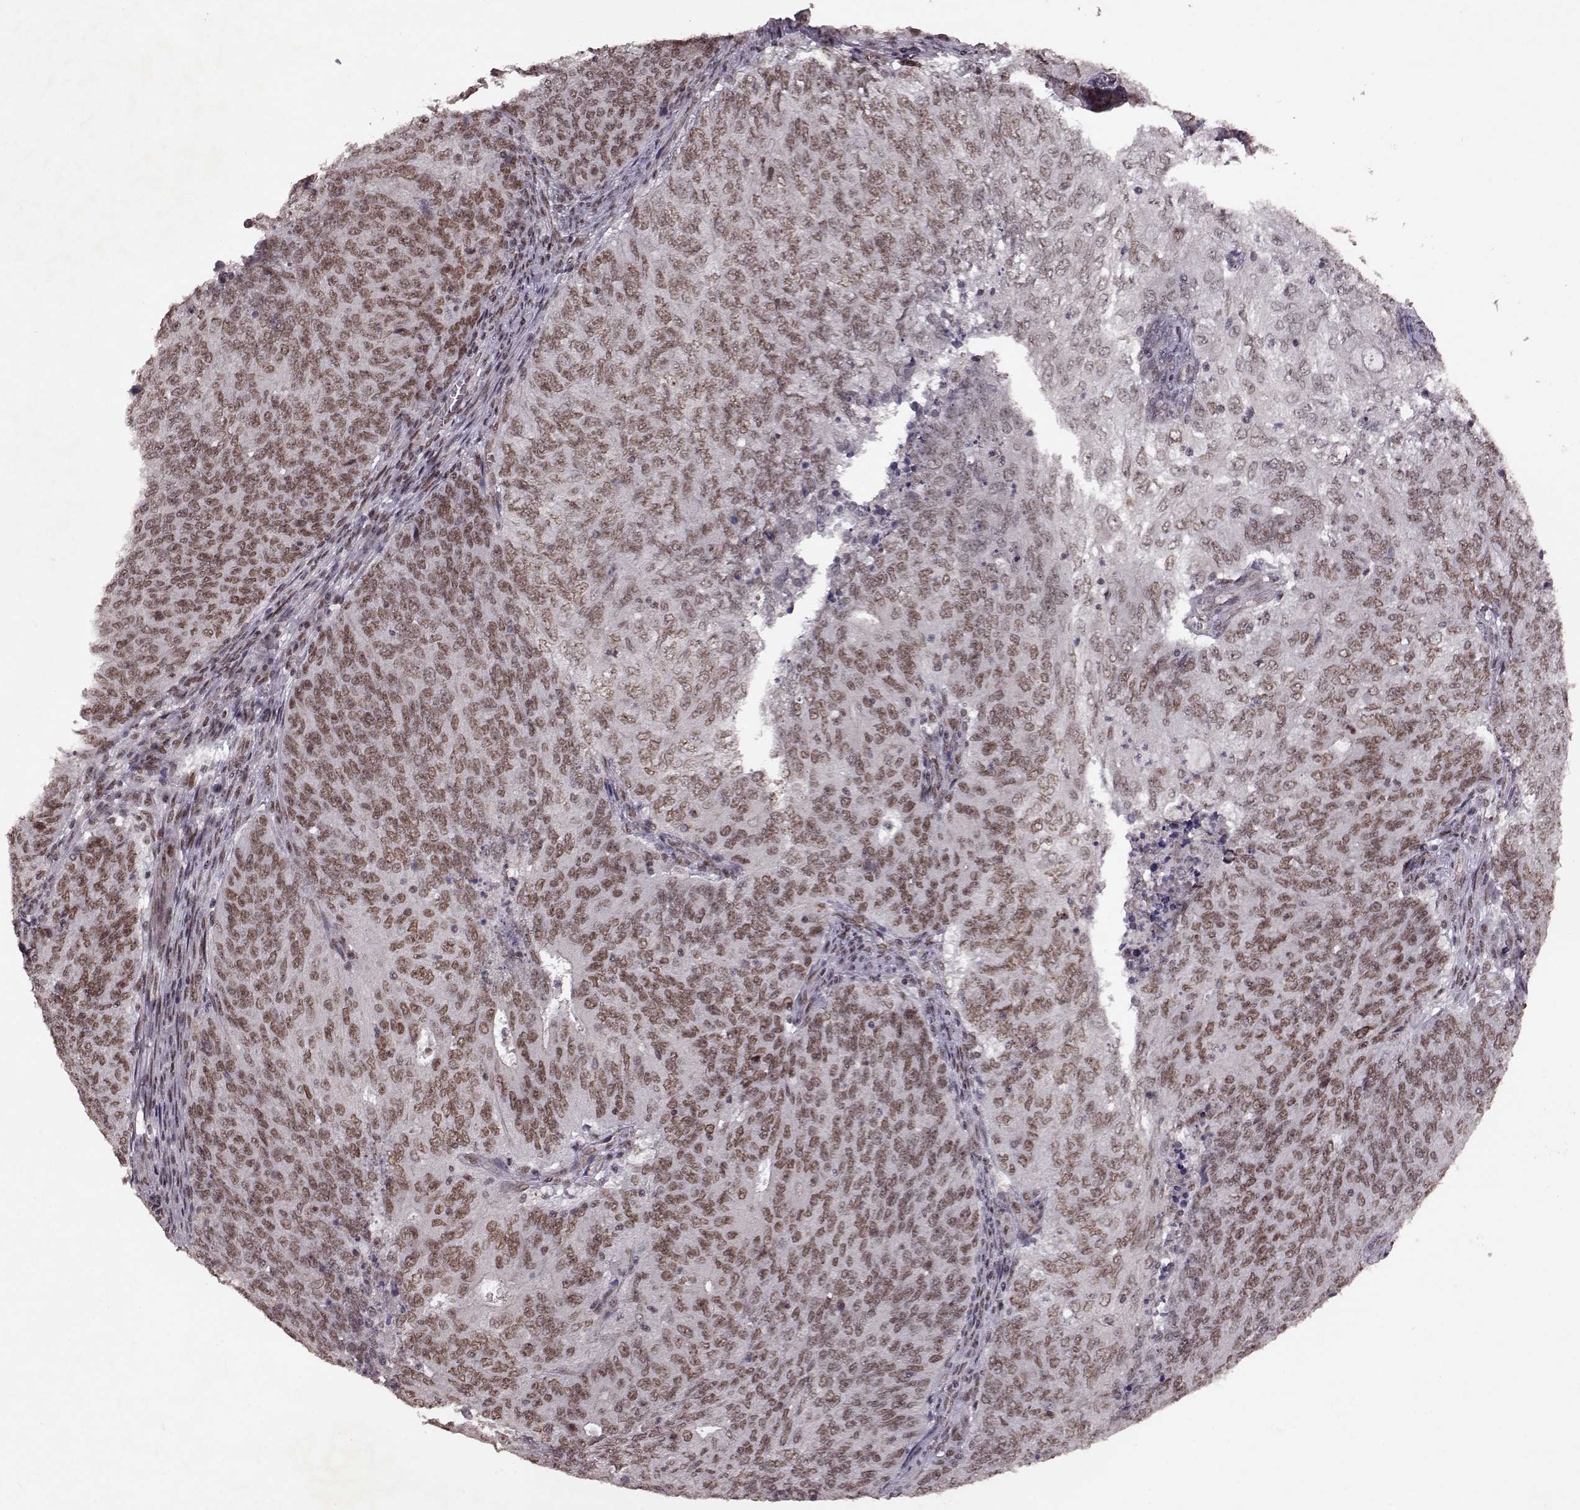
{"staining": {"intensity": "moderate", "quantity": ">75%", "location": "nuclear"}, "tissue": "endometrial cancer", "cell_type": "Tumor cells", "image_type": "cancer", "snomed": [{"axis": "morphology", "description": "Adenocarcinoma, NOS"}, {"axis": "topography", "description": "Endometrium"}], "caption": "Endometrial cancer tissue shows moderate nuclear positivity in about >75% of tumor cells", "gene": "RRAGD", "patient": {"sex": "female", "age": 82}}